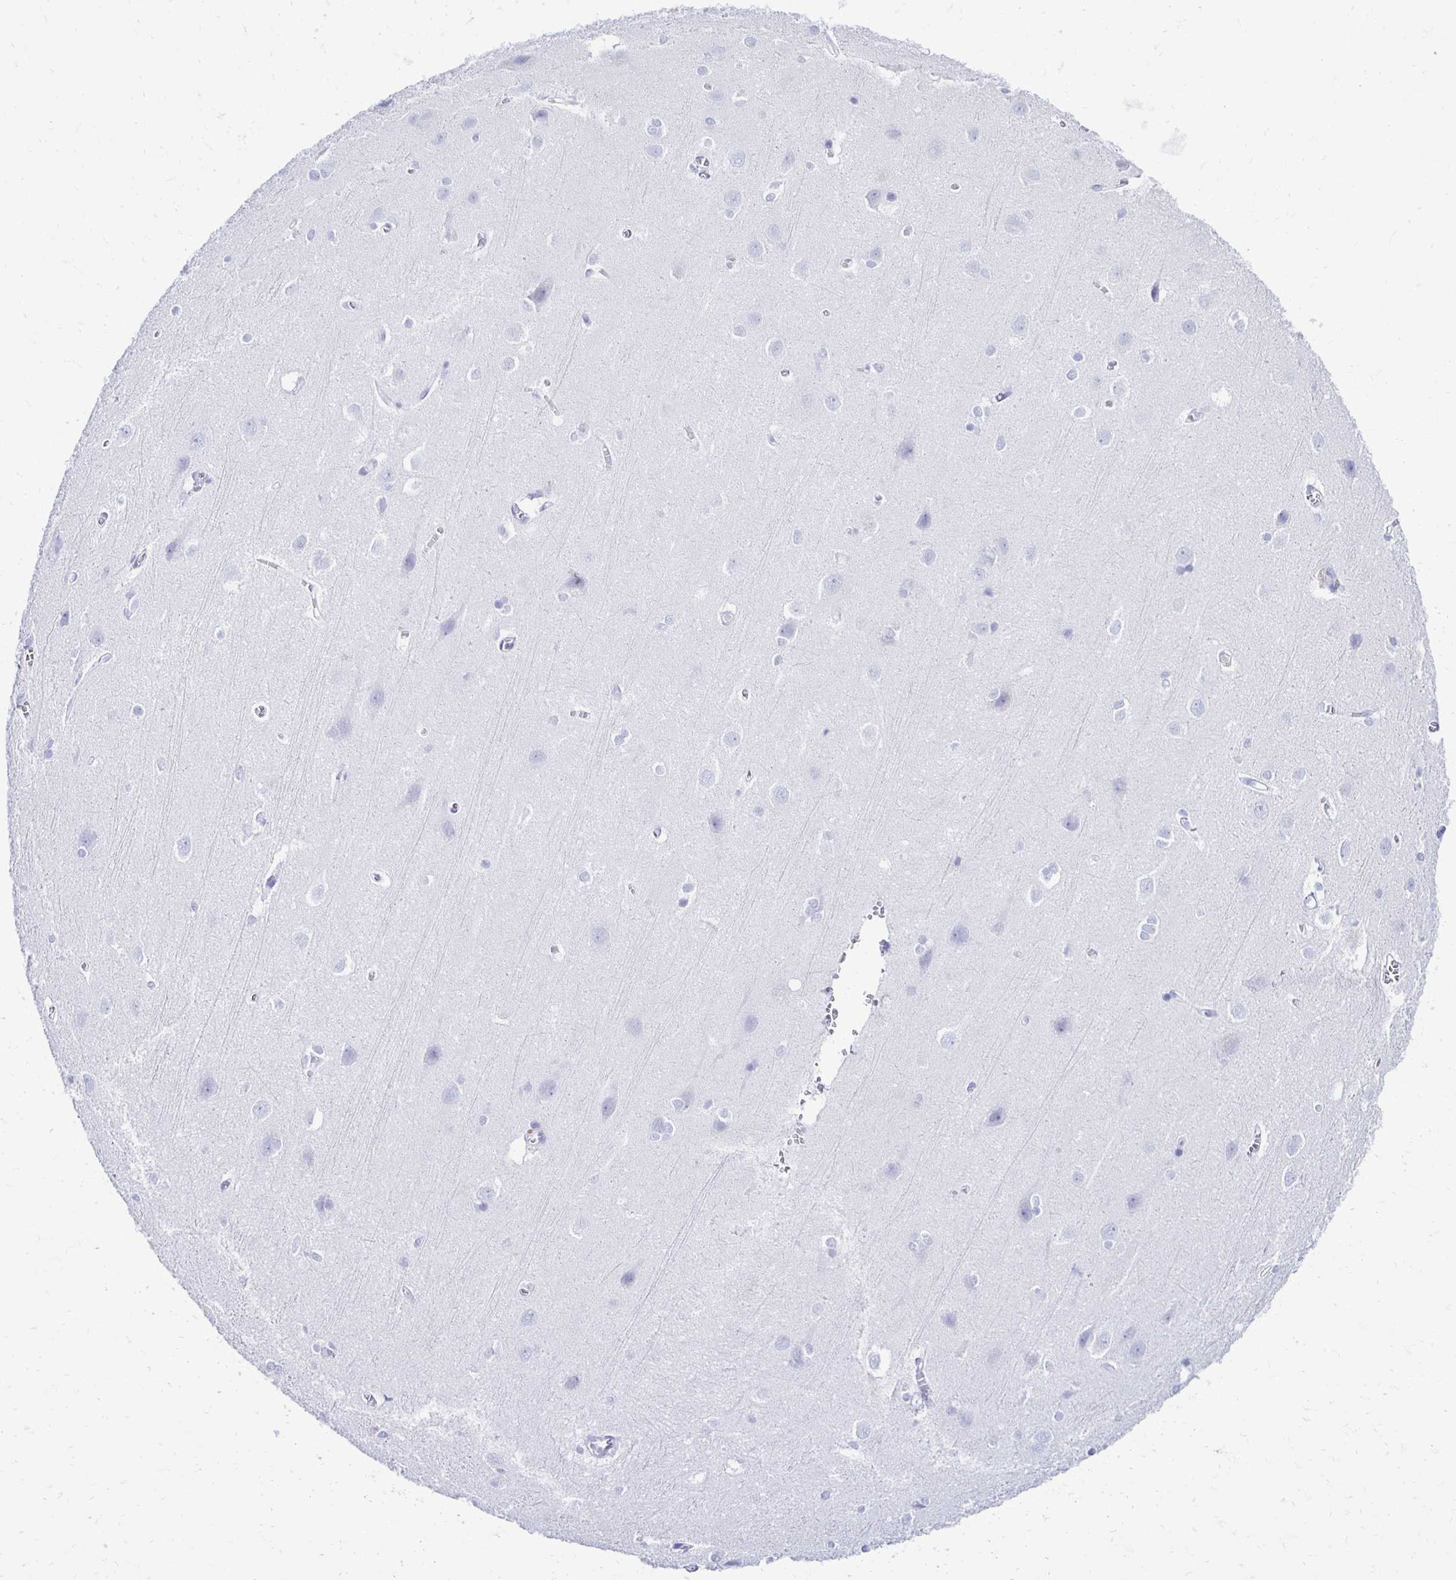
{"staining": {"intensity": "negative", "quantity": "none", "location": "none"}, "tissue": "cerebral cortex", "cell_type": "Endothelial cells", "image_type": "normal", "snomed": [{"axis": "morphology", "description": "Normal tissue, NOS"}, {"axis": "topography", "description": "Cerebral cortex"}], "caption": "Human cerebral cortex stained for a protein using immunohistochemistry displays no positivity in endothelial cells.", "gene": "CST5", "patient": {"sex": "male", "age": 37}}